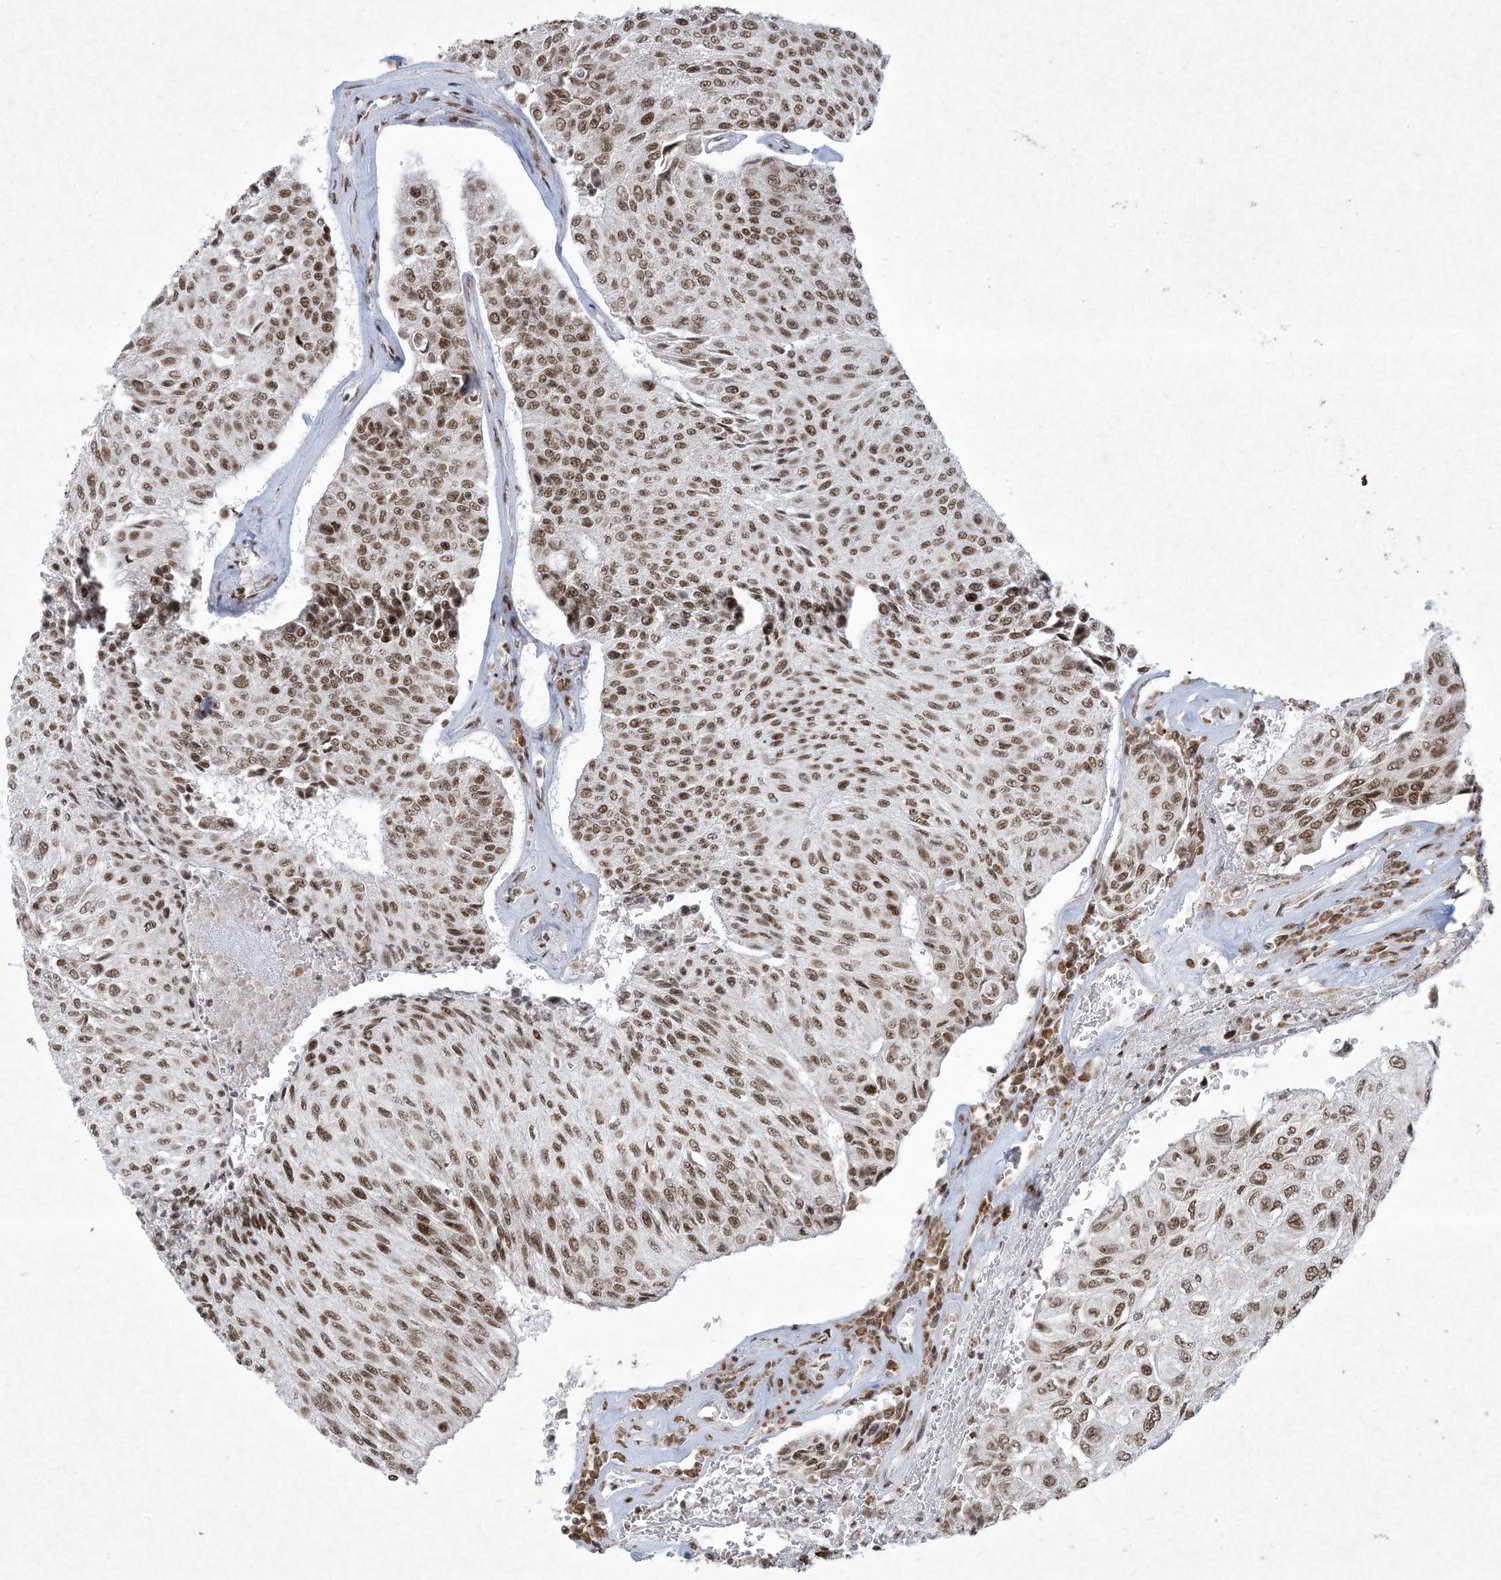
{"staining": {"intensity": "moderate", "quantity": ">75%", "location": "nuclear"}, "tissue": "urothelial cancer", "cell_type": "Tumor cells", "image_type": "cancer", "snomed": [{"axis": "morphology", "description": "Urothelial carcinoma, High grade"}, {"axis": "topography", "description": "Urinary bladder"}], "caption": "High-grade urothelial carcinoma stained with a protein marker reveals moderate staining in tumor cells.", "gene": "PKNOX2", "patient": {"sex": "male", "age": 66}}